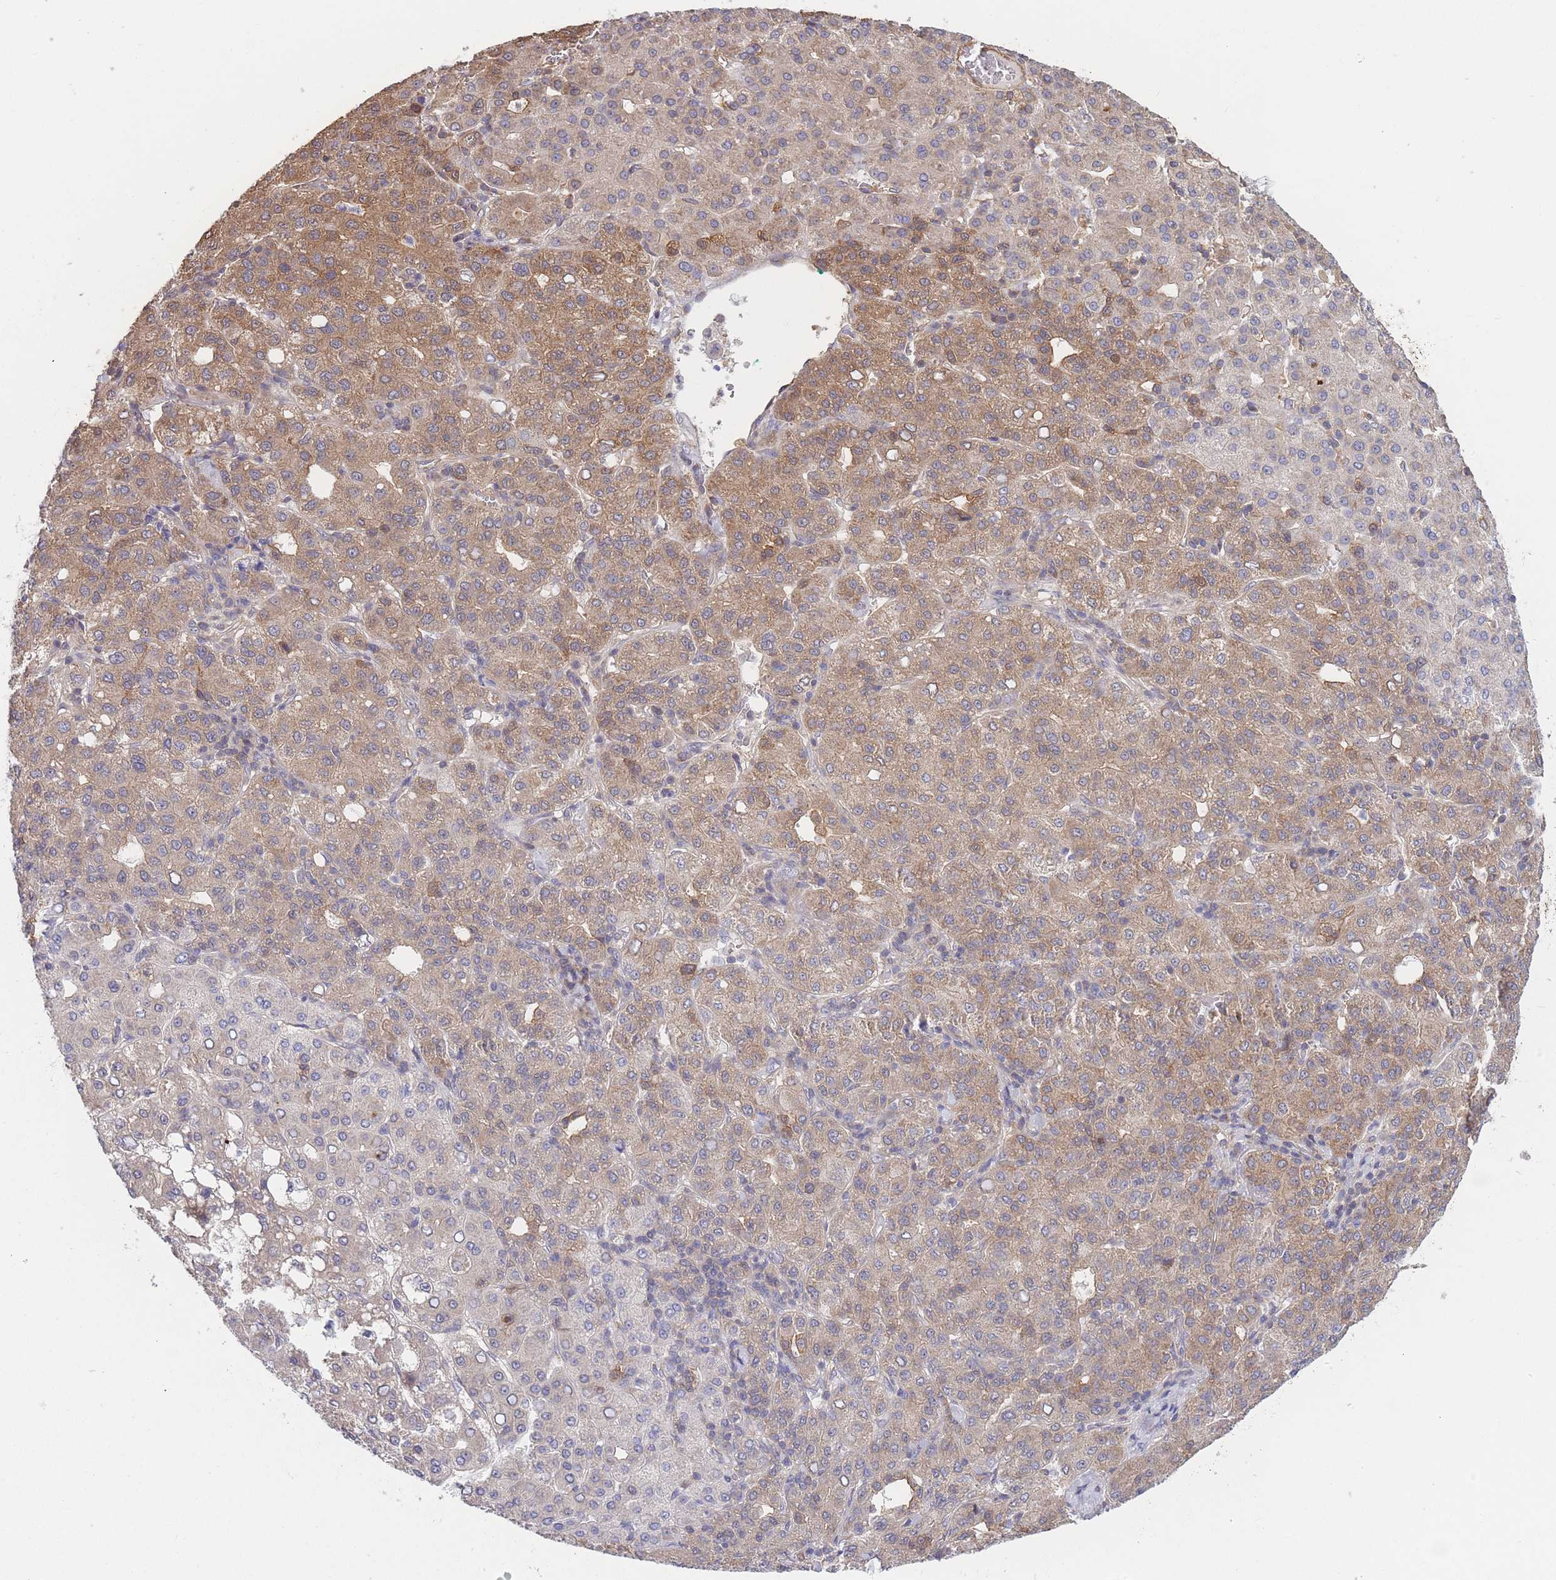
{"staining": {"intensity": "moderate", "quantity": "25%-75%", "location": "cytoplasmic/membranous"}, "tissue": "liver cancer", "cell_type": "Tumor cells", "image_type": "cancer", "snomed": [{"axis": "morphology", "description": "Carcinoma, Hepatocellular, NOS"}, {"axis": "topography", "description": "Liver"}], "caption": "An image of human liver hepatocellular carcinoma stained for a protein displays moderate cytoplasmic/membranous brown staining in tumor cells.", "gene": "MRPS18B", "patient": {"sex": "male", "age": 65}}